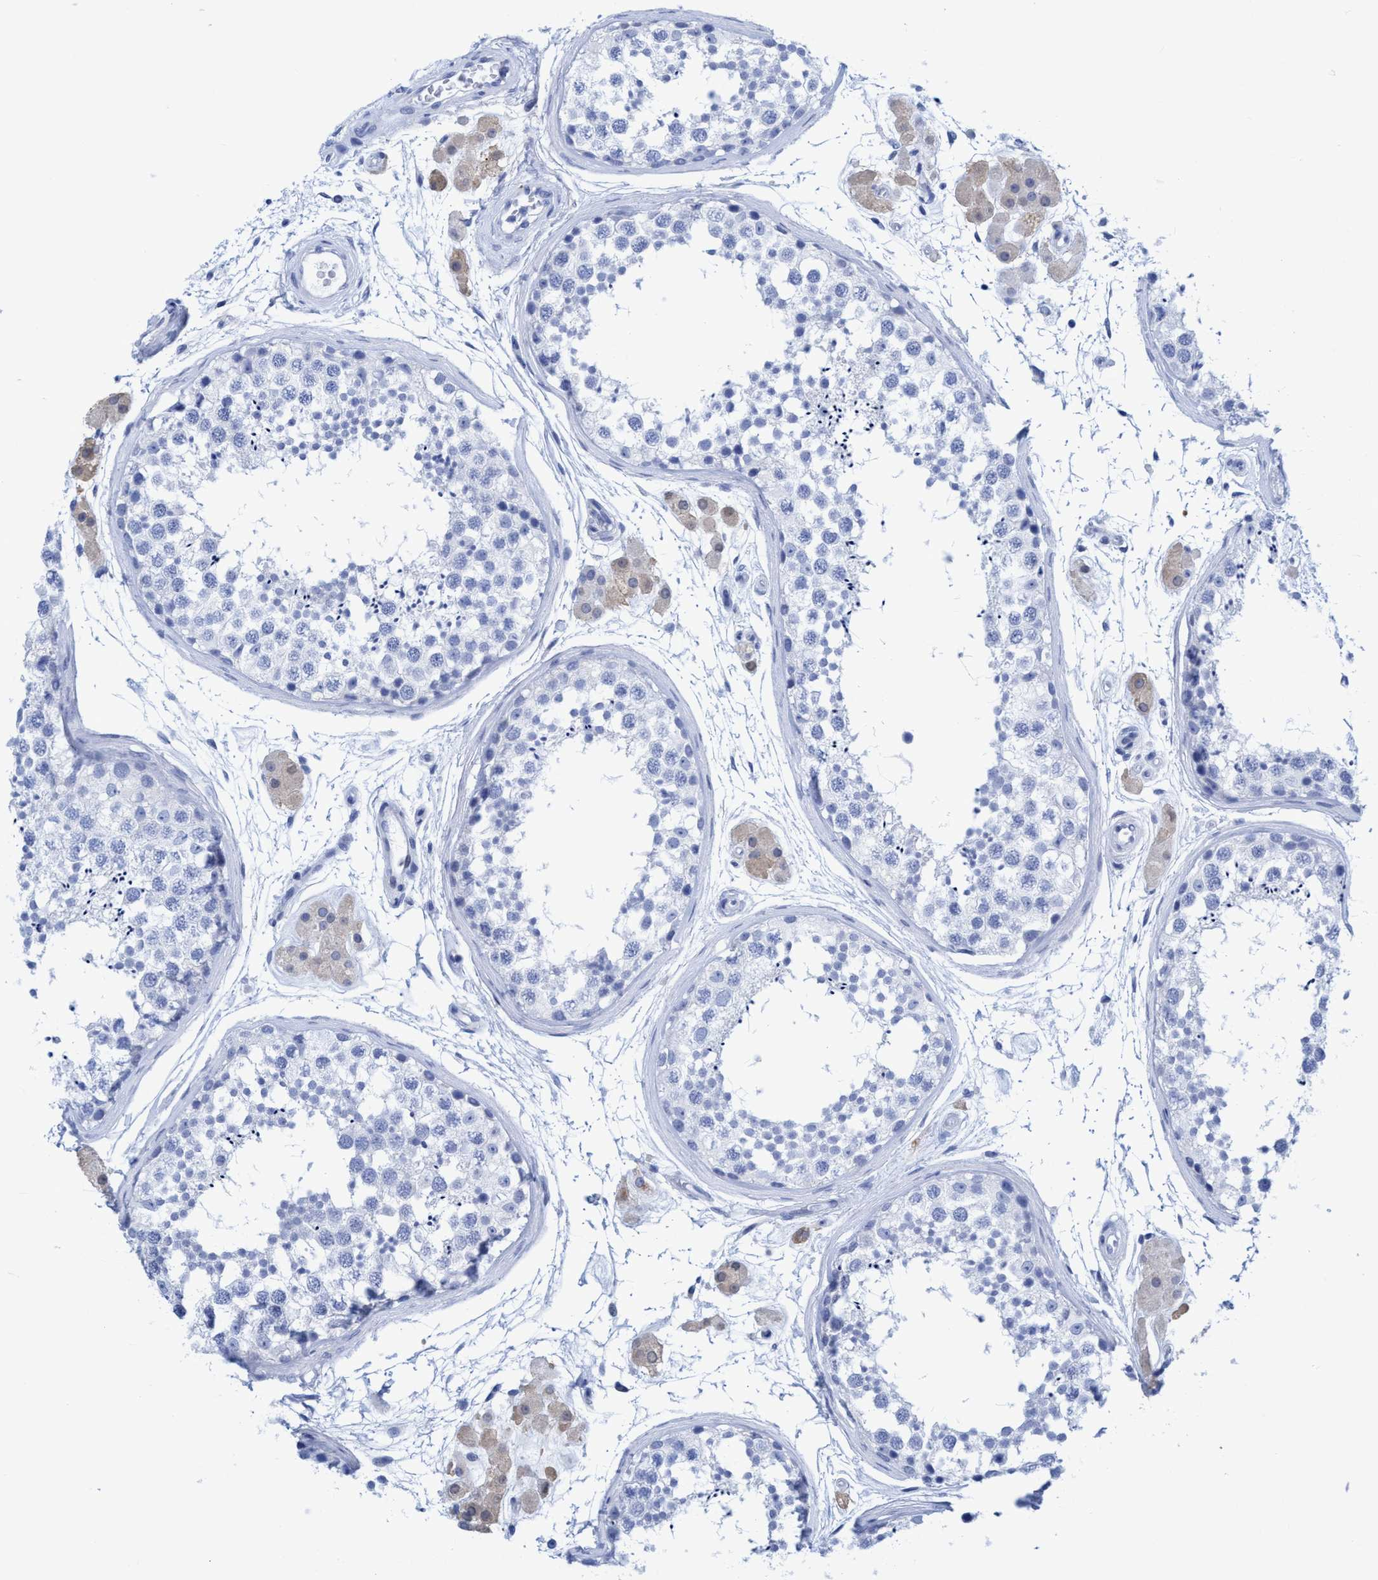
{"staining": {"intensity": "negative", "quantity": "none", "location": "none"}, "tissue": "testis", "cell_type": "Cells in seminiferous ducts", "image_type": "normal", "snomed": [{"axis": "morphology", "description": "Normal tissue, NOS"}, {"axis": "topography", "description": "Testis"}], "caption": "DAB immunohistochemical staining of benign testis displays no significant staining in cells in seminiferous ducts. (Stains: DAB (3,3'-diaminobenzidine) IHC with hematoxylin counter stain, Microscopy: brightfield microscopy at high magnification).", "gene": "PLPPR1", "patient": {"sex": "male", "age": 56}}